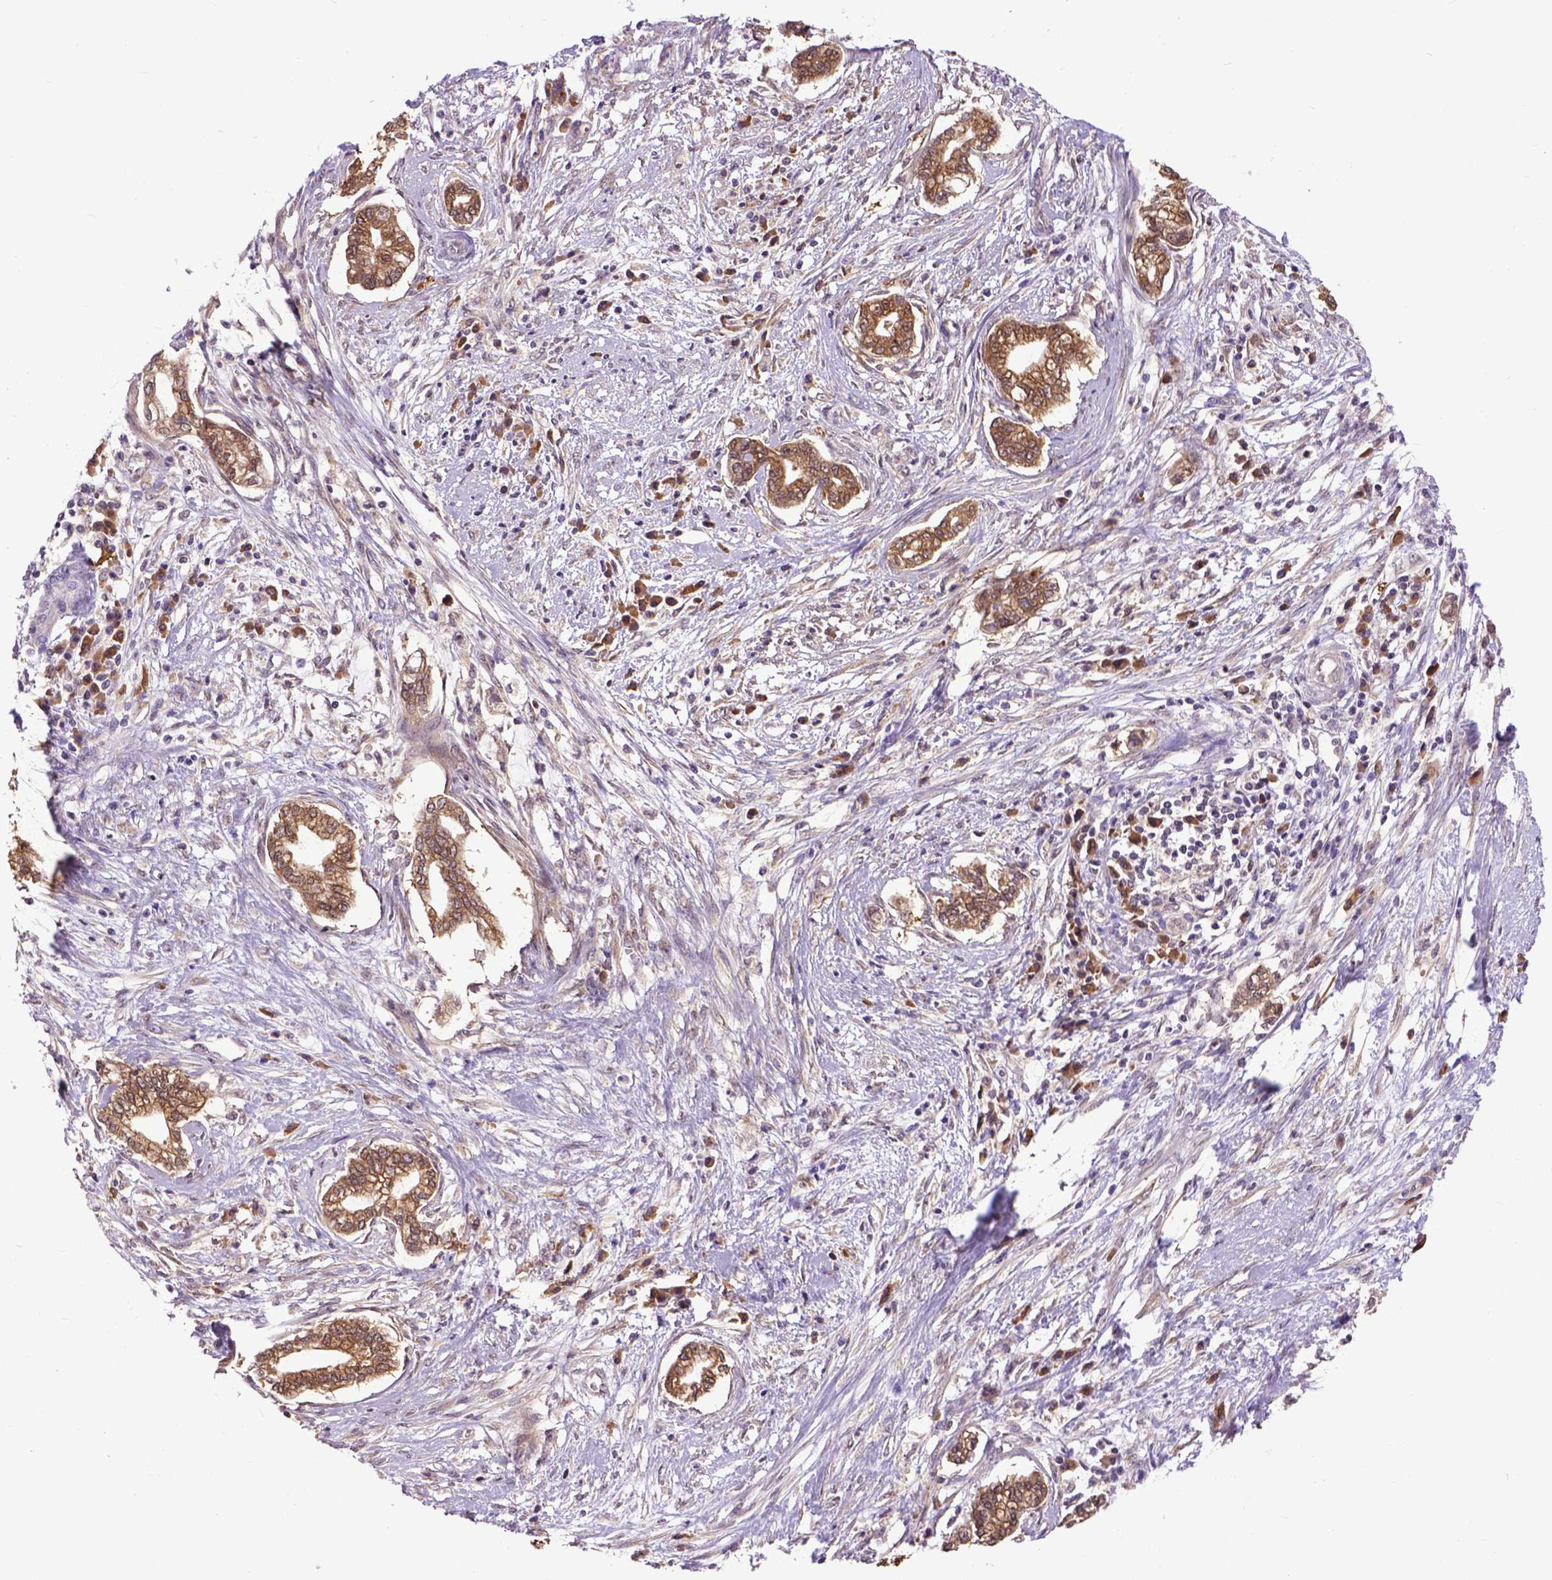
{"staining": {"intensity": "moderate", "quantity": ">75%", "location": "cytoplasmic/membranous"}, "tissue": "cervical cancer", "cell_type": "Tumor cells", "image_type": "cancer", "snomed": [{"axis": "morphology", "description": "Adenocarcinoma, NOS"}, {"axis": "topography", "description": "Cervix"}], "caption": "Approximately >75% of tumor cells in cervical adenocarcinoma reveal moderate cytoplasmic/membranous protein expression as visualized by brown immunohistochemical staining.", "gene": "ARL1", "patient": {"sex": "female", "age": 62}}